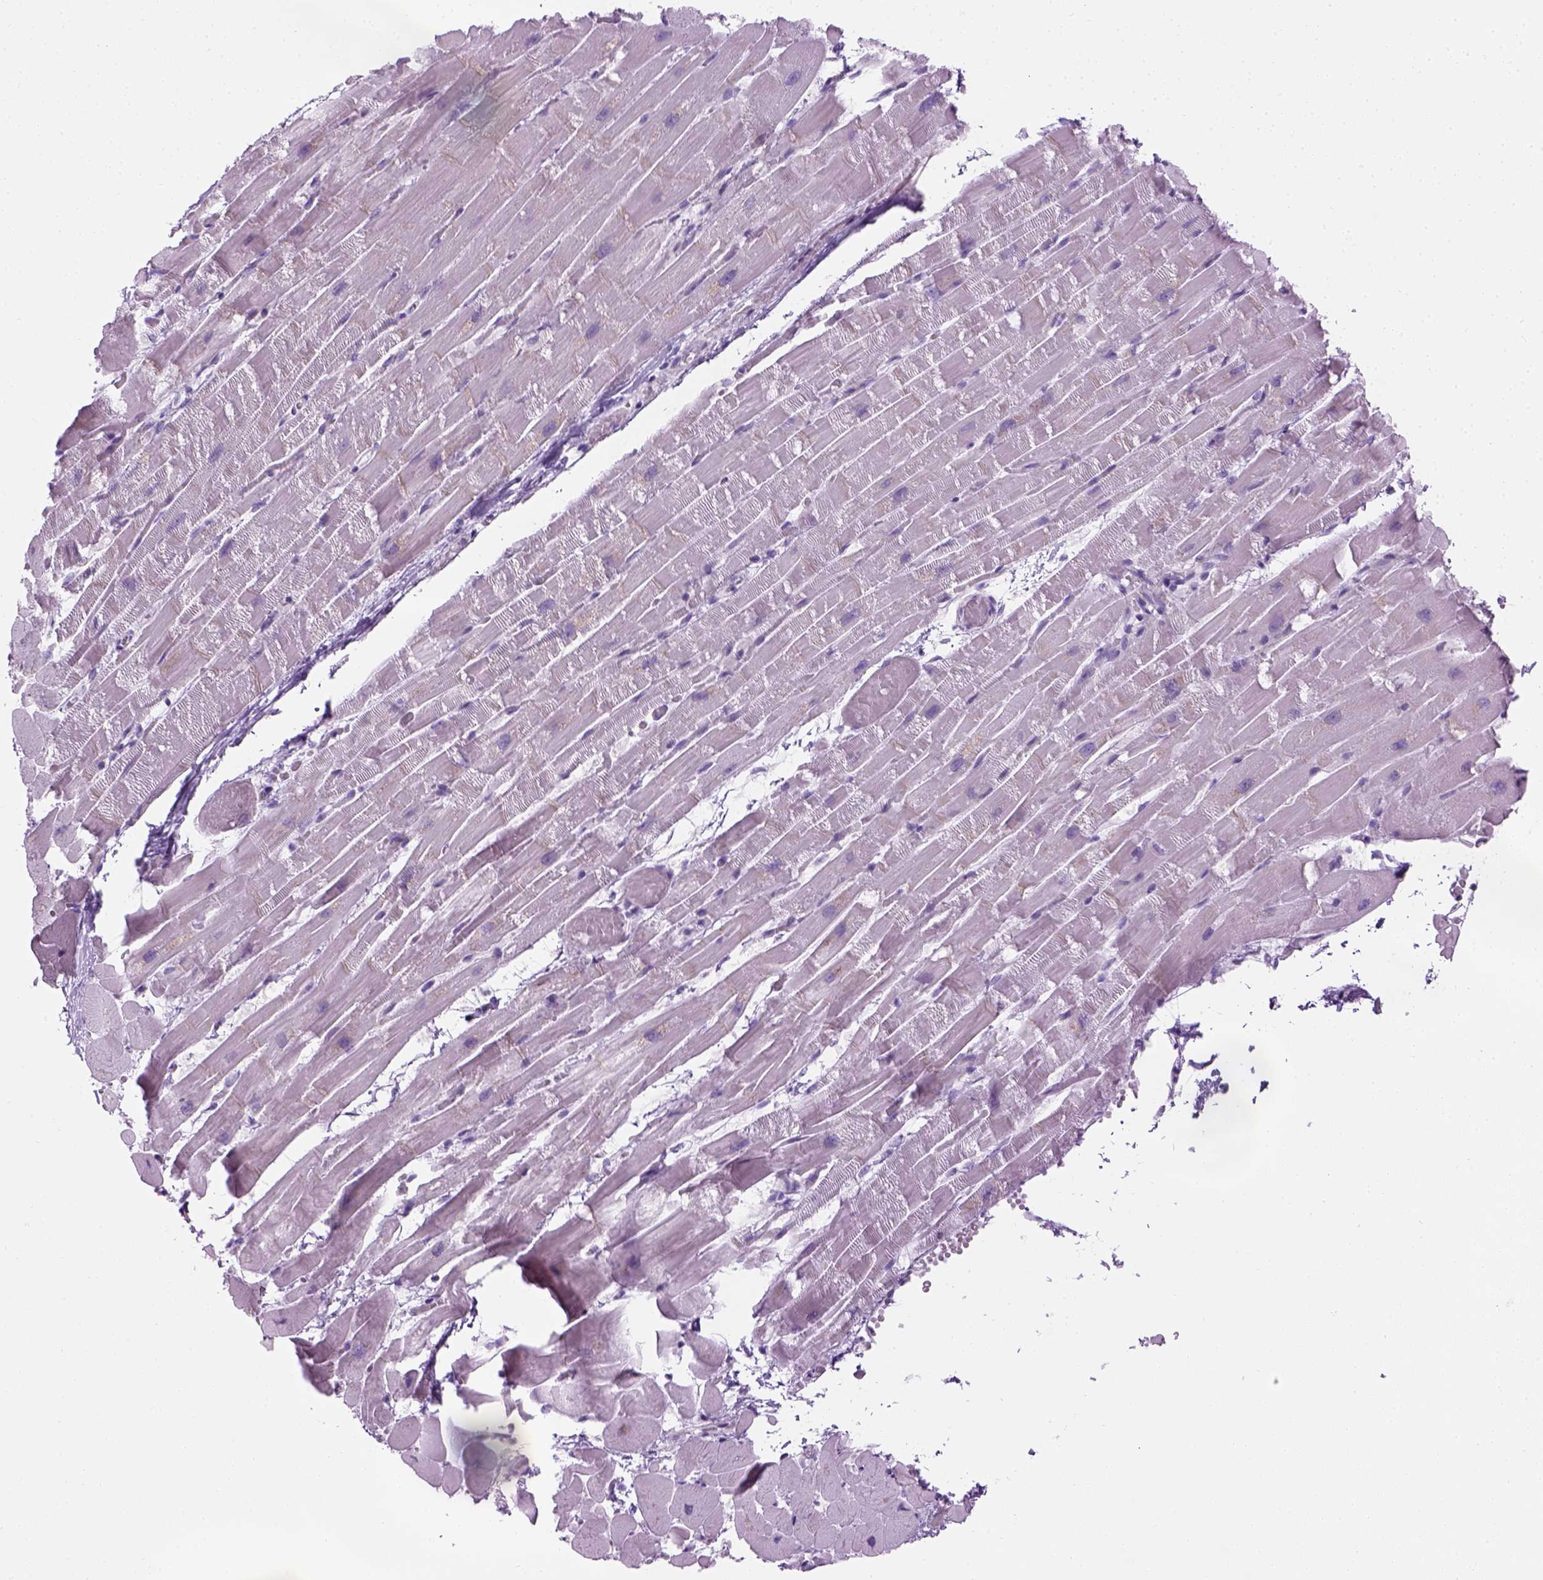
{"staining": {"intensity": "negative", "quantity": "none", "location": "none"}, "tissue": "heart muscle", "cell_type": "Cardiomyocytes", "image_type": "normal", "snomed": [{"axis": "morphology", "description": "Normal tissue, NOS"}, {"axis": "topography", "description": "Heart"}], "caption": "Cardiomyocytes are negative for protein expression in normal human heart muscle. The staining is performed using DAB (3,3'-diaminobenzidine) brown chromogen with nuclei counter-stained in using hematoxylin.", "gene": "CIBAR2", "patient": {"sex": "male", "age": 37}}